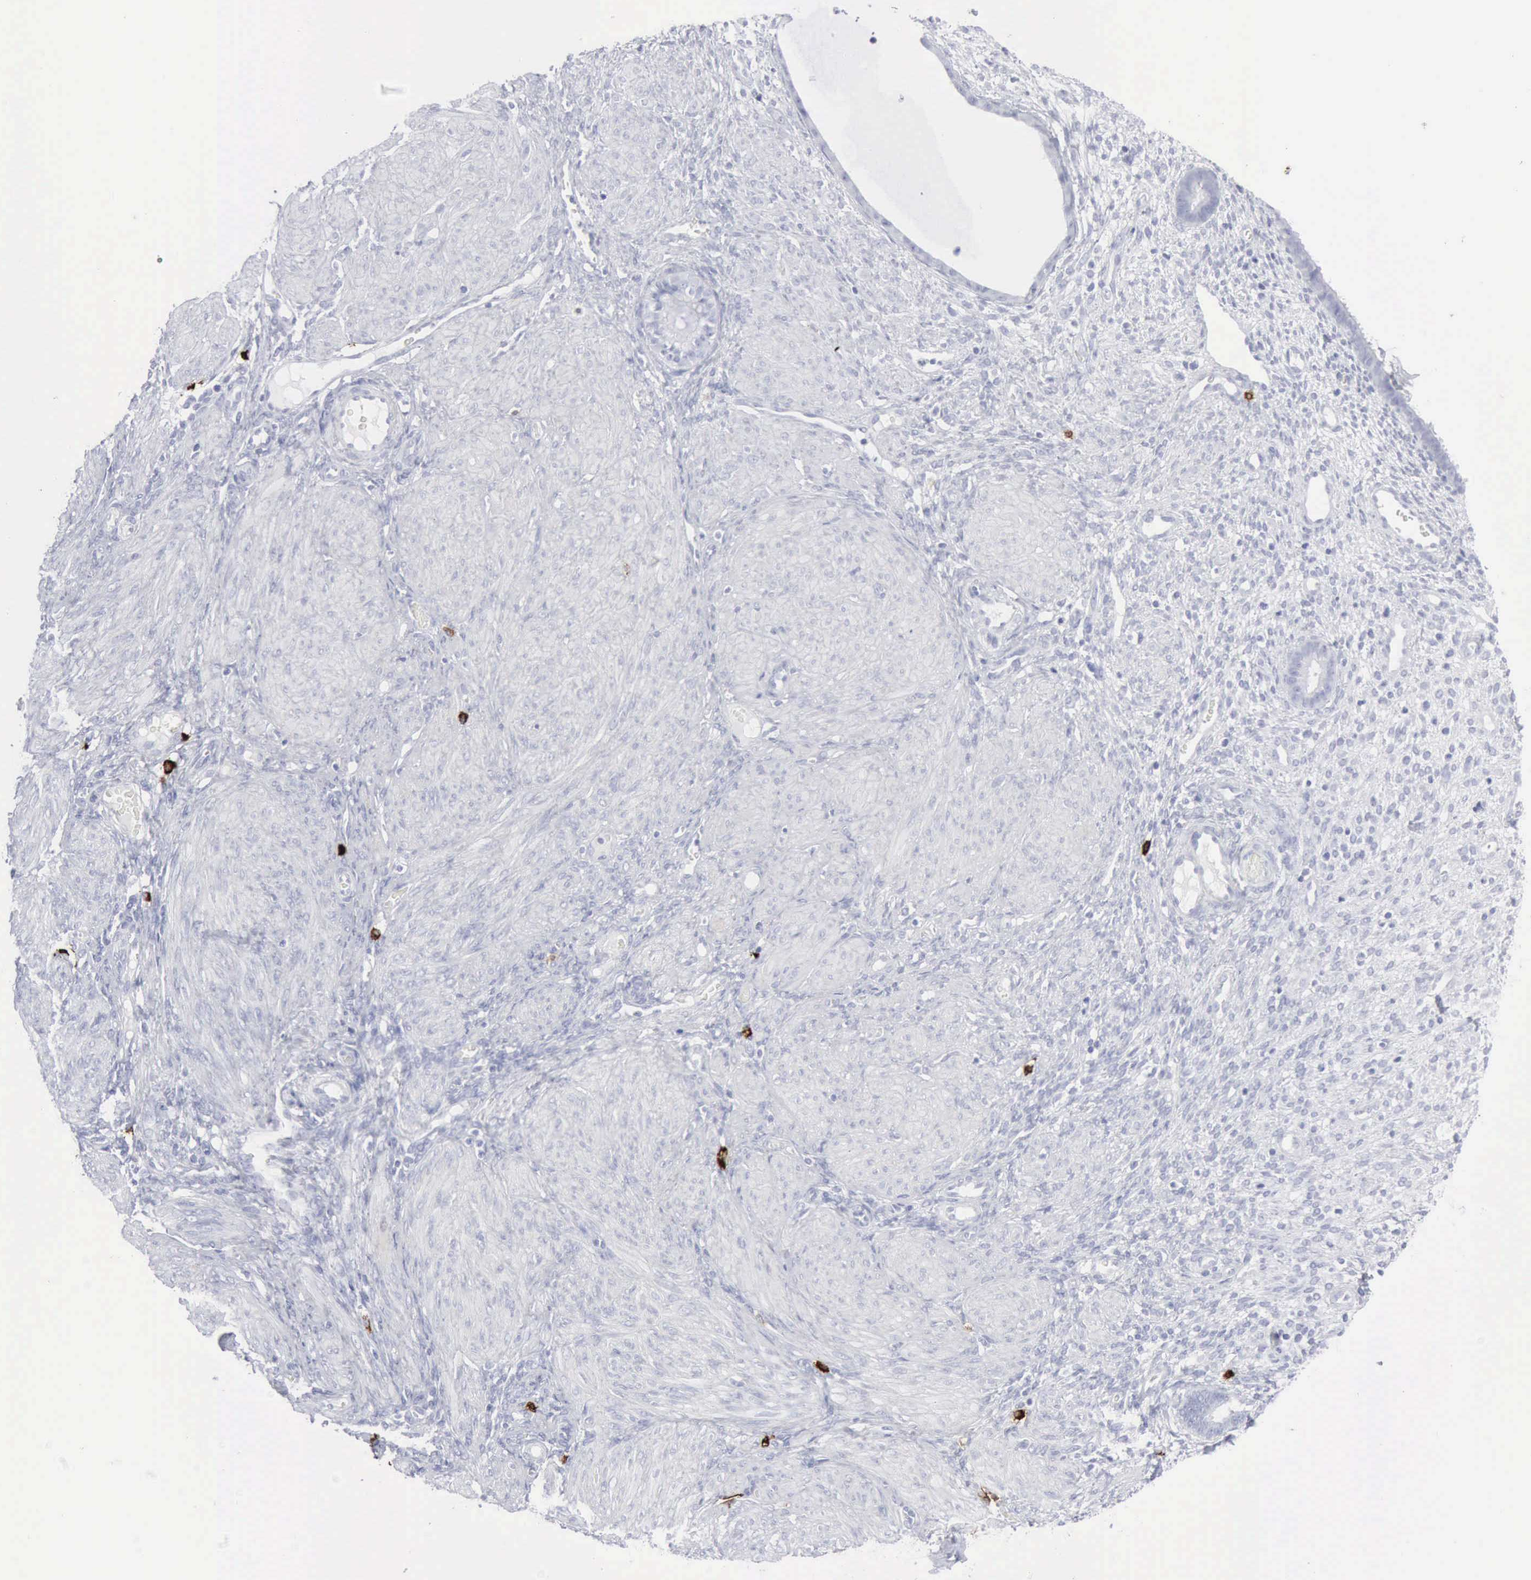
{"staining": {"intensity": "negative", "quantity": "none", "location": "none"}, "tissue": "endometrium", "cell_type": "Cells in endometrial stroma", "image_type": "normal", "snomed": [{"axis": "morphology", "description": "Normal tissue, NOS"}, {"axis": "topography", "description": "Endometrium"}], "caption": "The image demonstrates no staining of cells in endometrial stroma in benign endometrium.", "gene": "CMA1", "patient": {"sex": "female", "age": 72}}